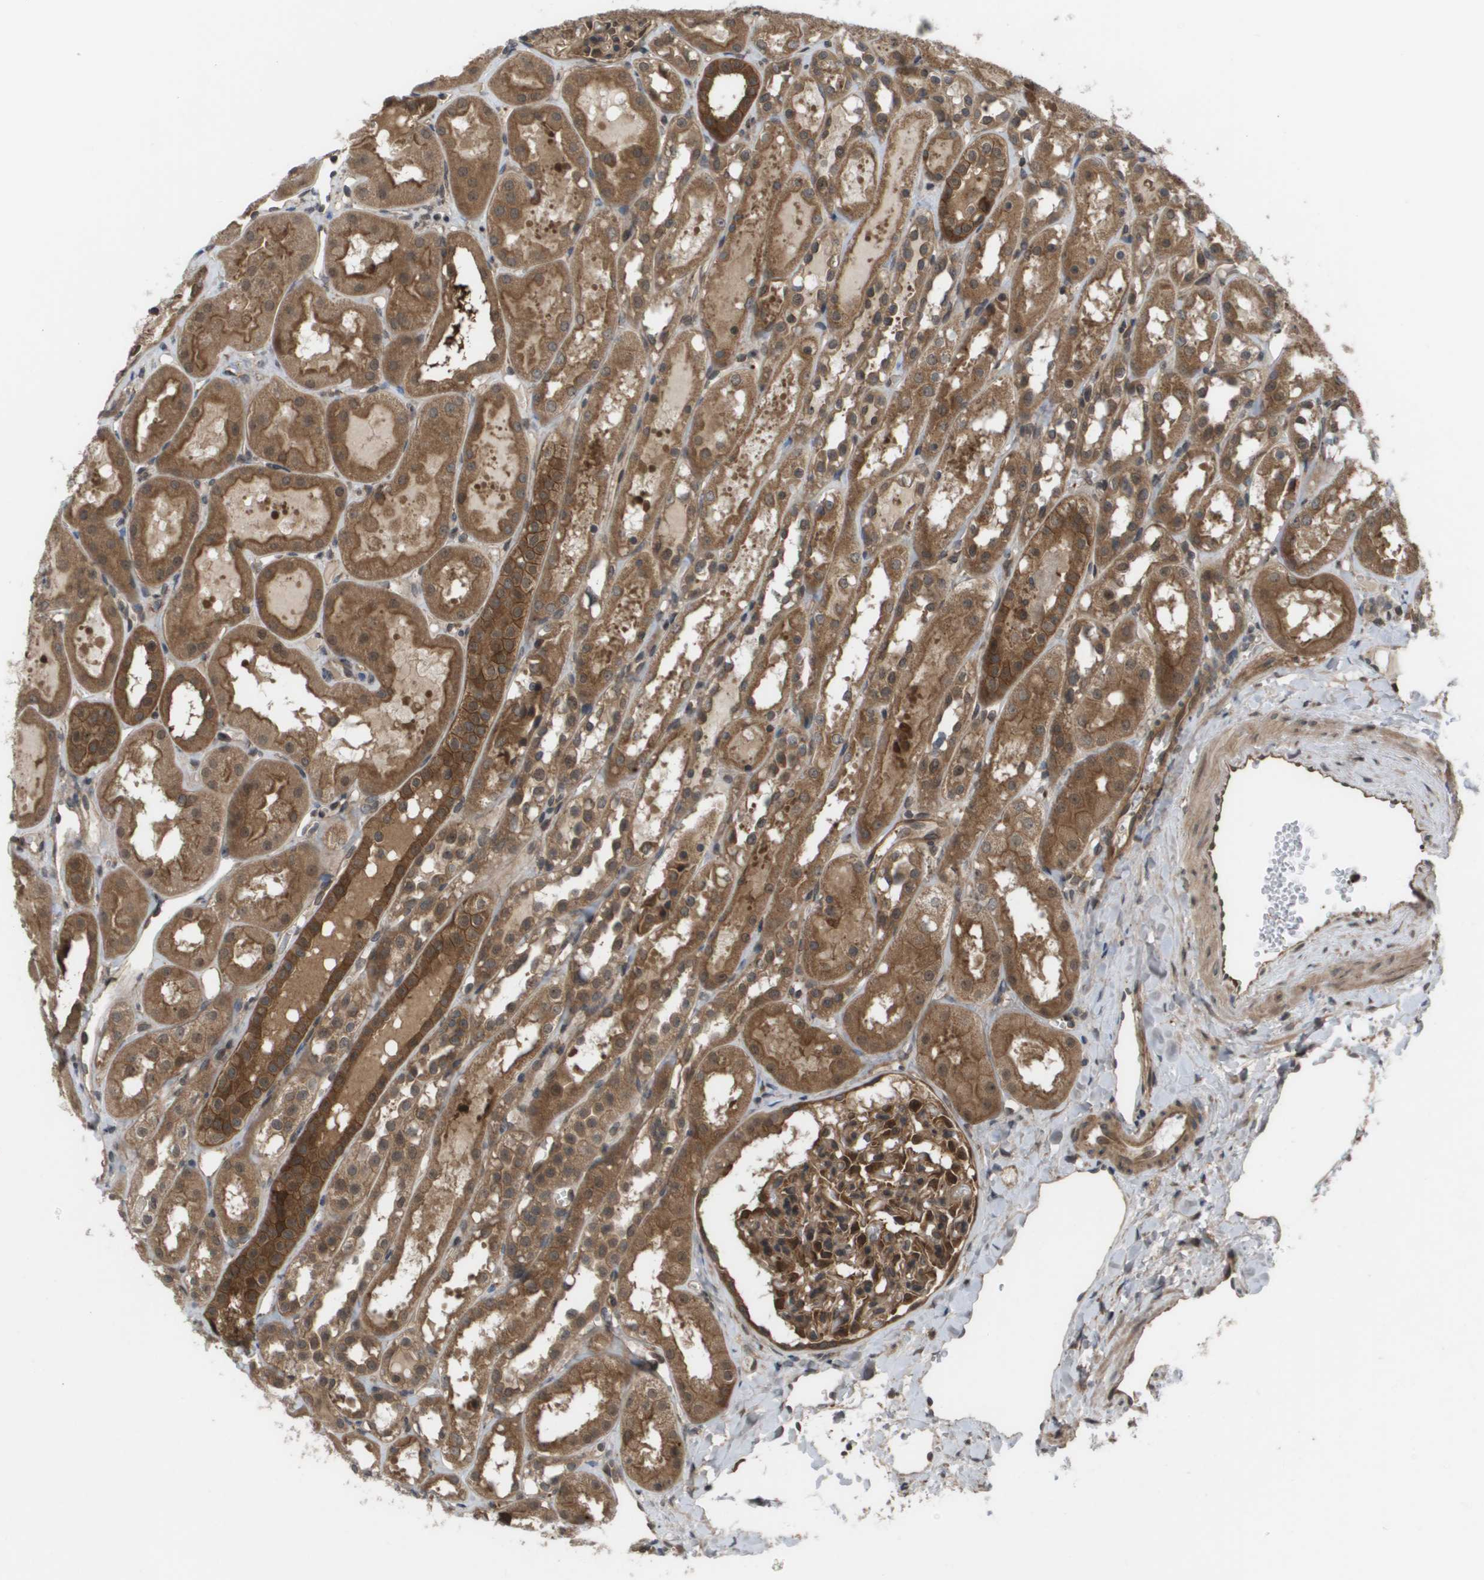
{"staining": {"intensity": "moderate", "quantity": ">75%", "location": "cytoplasmic/membranous"}, "tissue": "kidney", "cell_type": "Cells in glomeruli", "image_type": "normal", "snomed": [{"axis": "morphology", "description": "Normal tissue, NOS"}, {"axis": "topography", "description": "Kidney"}, {"axis": "topography", "description": "Urinary bladder"}], "caption": "Brown immunohistochemical staining in normal kidney reveals moderate cytoplasmic/membranous positivity in about >75% of cells in glomeruli.", "gene": "CTPS2", "patient": {"sex": "male", "age": 16}}